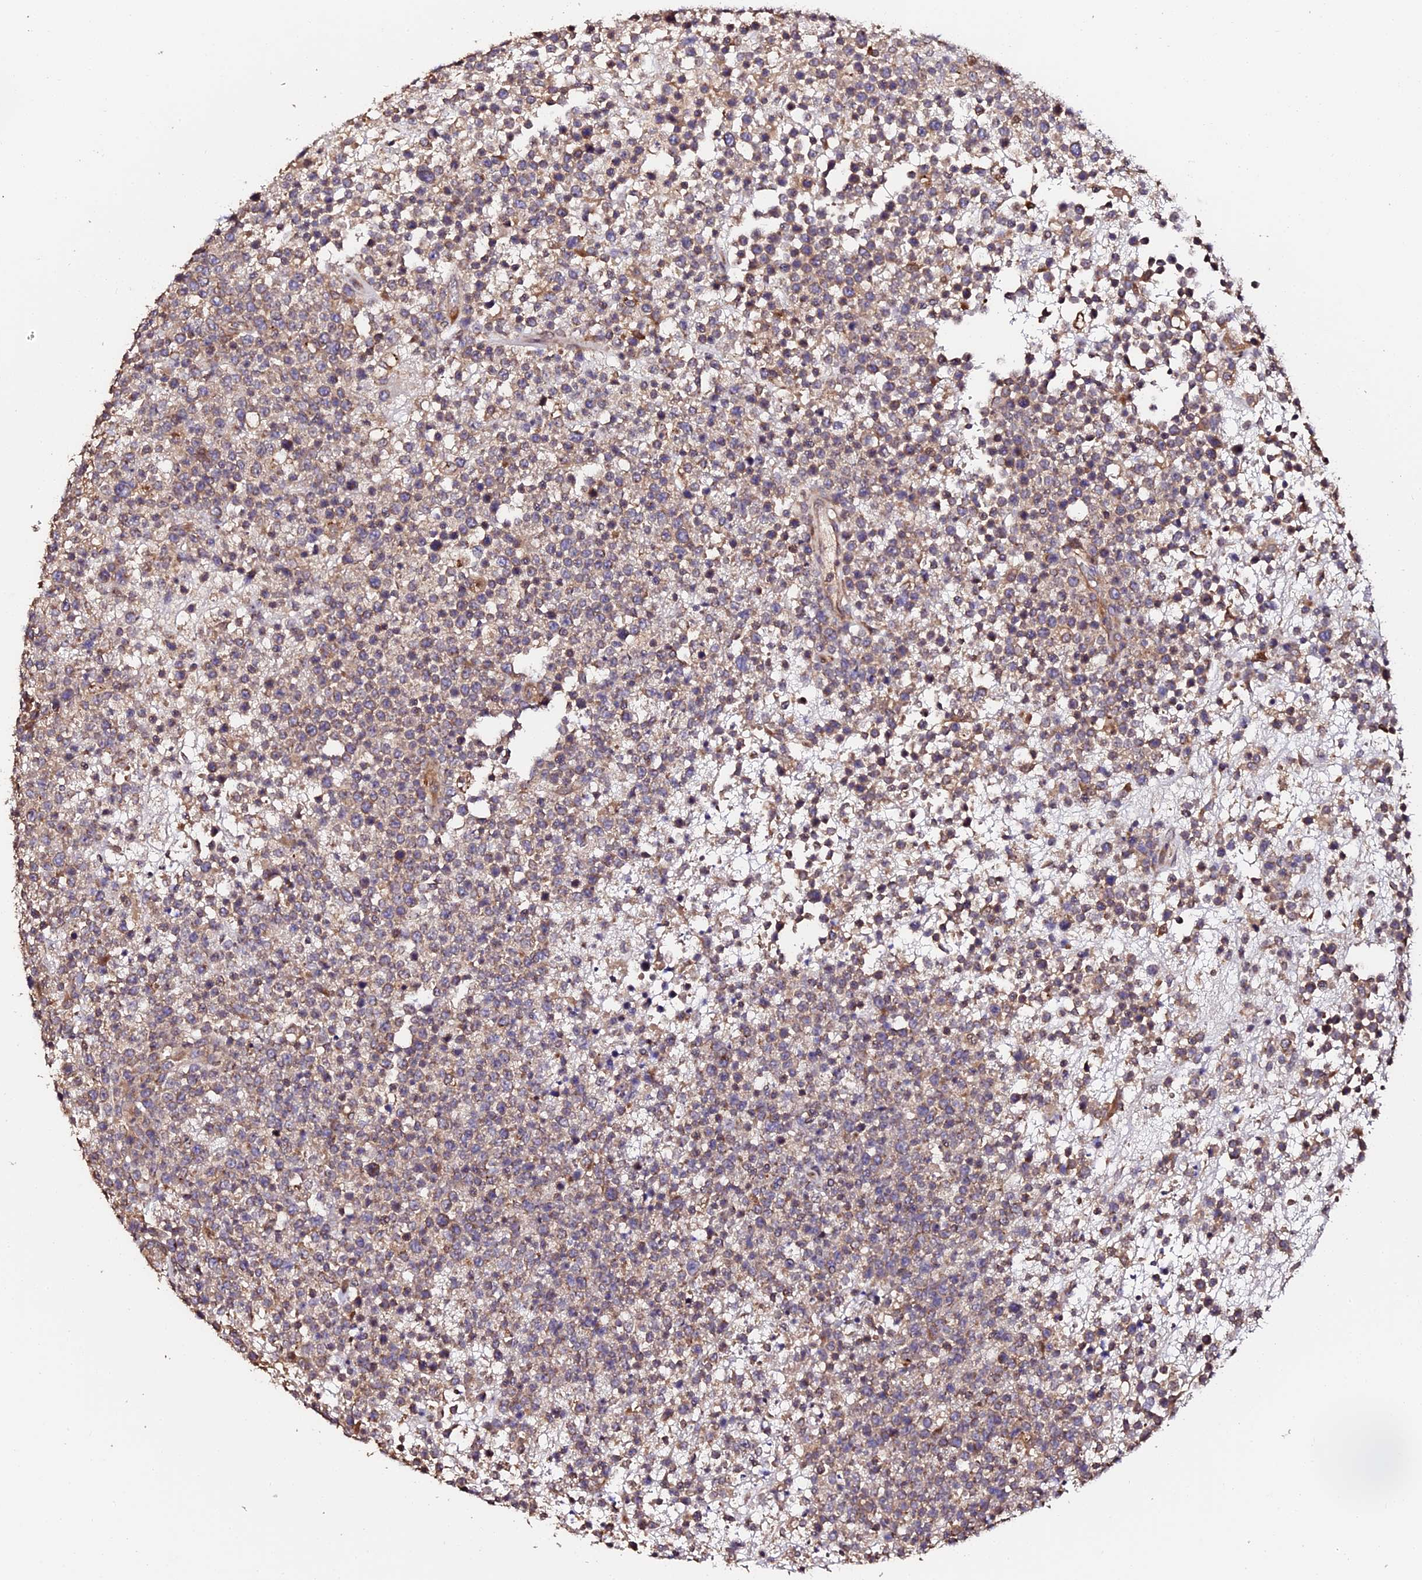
{"staining": {"intensity": "weak", "quantity": "25%-75%", "location": "cytoplasmic/membranous"}, "tissue": "lymphoma", "cell_type": "Tumor cells", "image_type": "cancer", "snomed": [{"axis": "morphology", "description": "Malignant lymphoma, non-Hodgkin's type, High grade"}, {"axis": "topography", "description": "Colon"}], "caption": "Brown immunohistochemical staining in human malignant lymphoma, non-Hodgkin's type (high-grade) exhibits weak cytoplasmic/membranous expression in approximately 25%-75% of tumor cells.", "gene": "TDO2", "patient": {"sex": "female", "age": 53}}